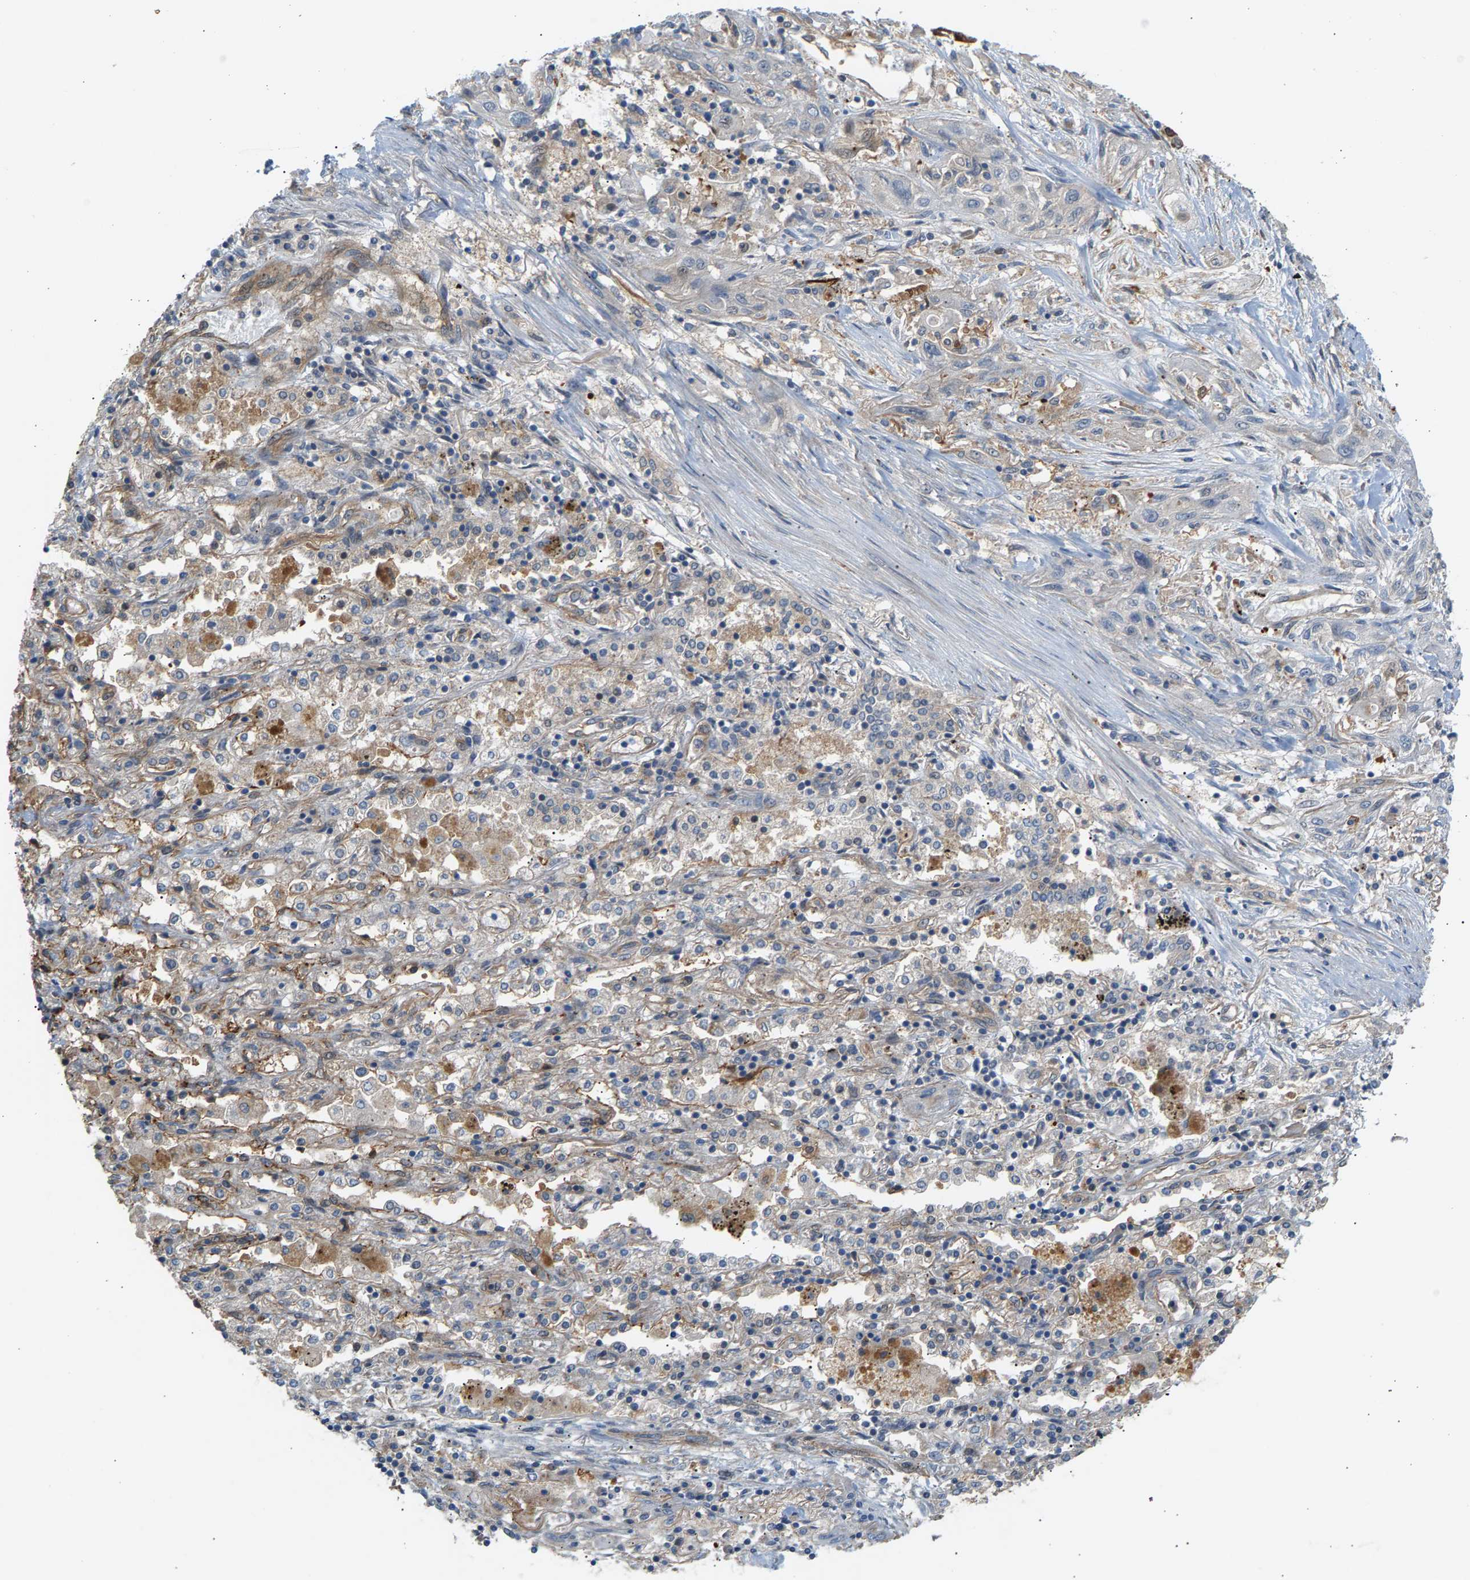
{"staining": {"intensity": "negative", "quantity": "none", "location": "none"}, "tissue": "lung cancer", "cell_type": "Tumor cells", "image_type": "cancer", "snomed": [{"axis": "morphology", "description": "Squamous cell carcinoma, NOS"}, {"axis": "topography", "description": "Lung"}], "caption": "Lung cancer was stained to show a protein in brown. There is no significant staining in tumor cells.", "gene": "KRTAP27-1", "patient": {"sex": "female", "age": 47}}